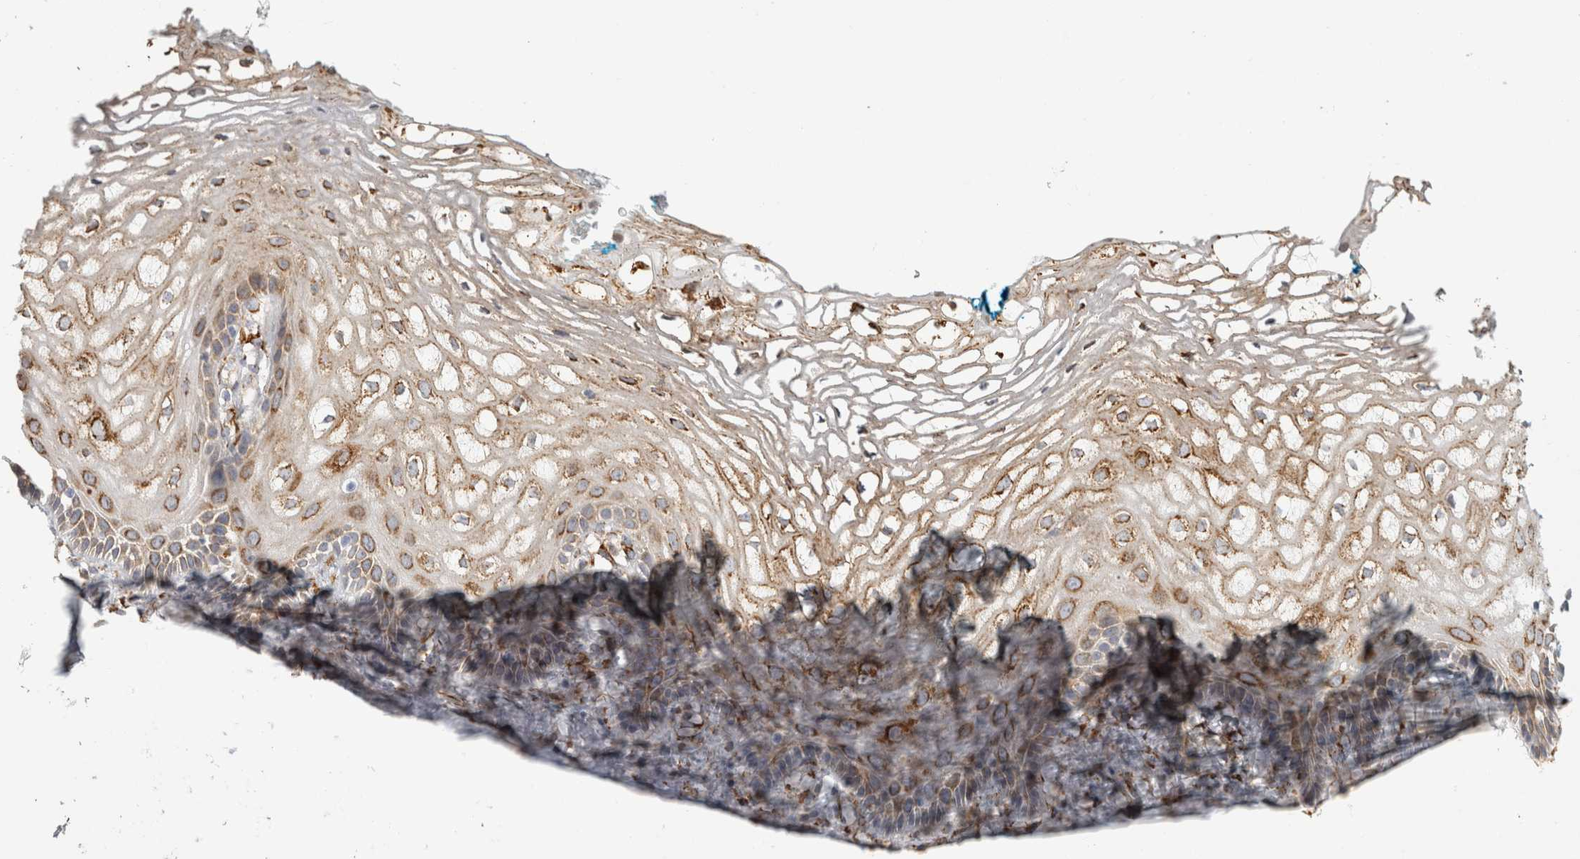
{"staining": {"intensity": "moderate", "quantity": ">75%", "location": "cytoplasmic/membranous"}, "tissue": "vagina", "cell_type": "Squamous epithelial cells", "image_type": "normal", "snomed": [{"axis": "morphology", "description": "Normal tissue, NOS"}, {"axis": "morphology", "description": "Adenocarcinoma, NOS"}, {"axis": "topography", "description": "Rectum"}, {"axis": "topography", "description": "Vagina"}], "caption": "Immunohistochemical staining of normal vagina reveals >75% levels of moderate cytoplasmic/membranous protein positivity in about >75% of squamous epithelial cells.", "gene": "OSTN", "patient": {"sex": "female", "age": 71}}